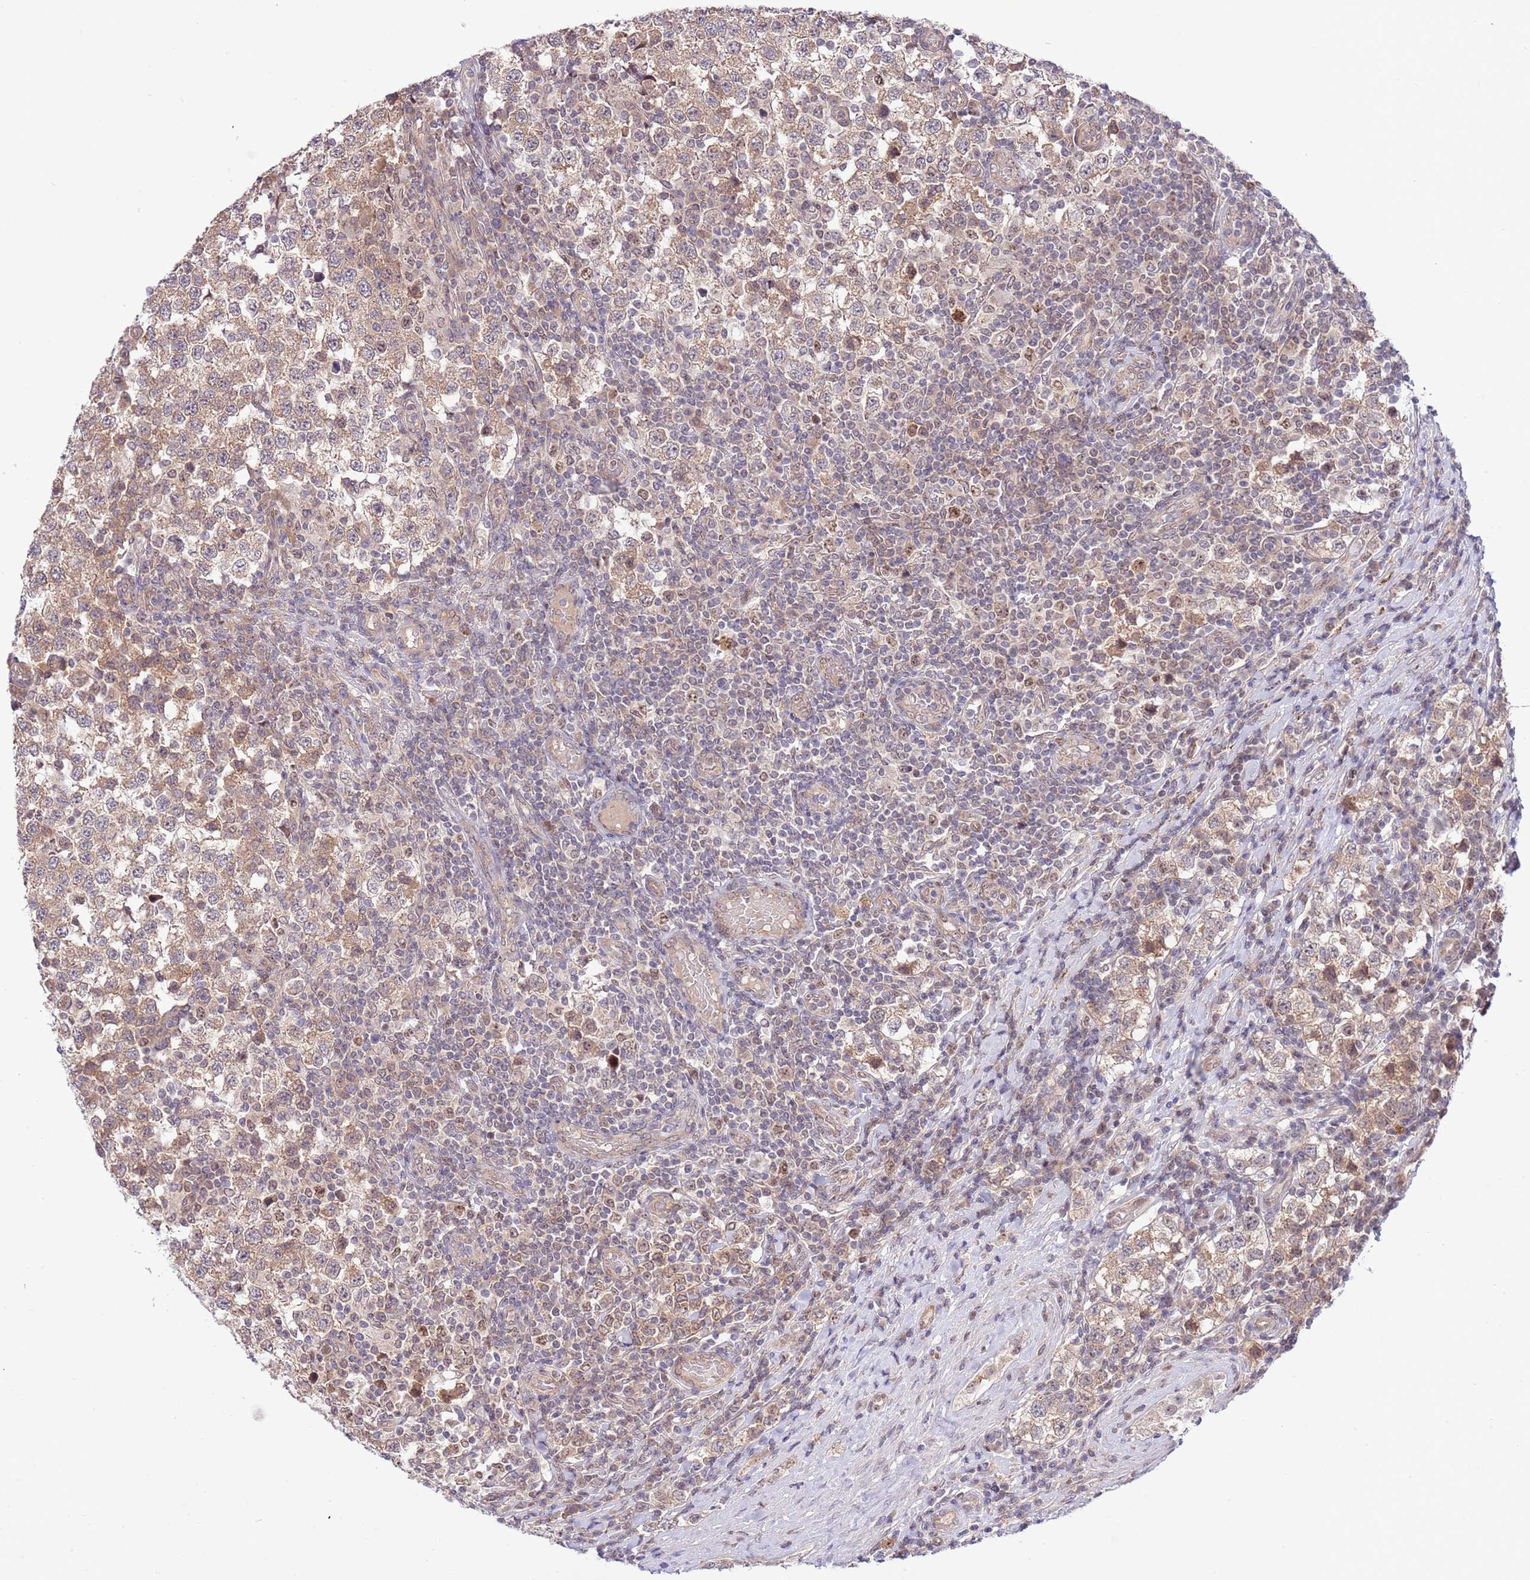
{"staining": {"intensity": "weak", "quantity": ">75%", "location": "cytoplasmic/membranous"}, "tissue": "testis cancer", "cell_type": "Tumor cells", "image_type": "cancer", "snomed": [{"axis": "morphology", "description": "Seminoma, NOS"}, {"axis": "topography", "description": "Testis"}], "caption": "IHC image of neoplastic tissue: seminoma (testis) stained using immunohistochemistry (IHC) shows low levels of weak protein expression localized specifically in the cytoplasmic/membranous of tumor cells, appearing as a cytoplasmic/membranous brown color.", "gene": "CHD1", "patient": {"sex": "male", "age": 34}}